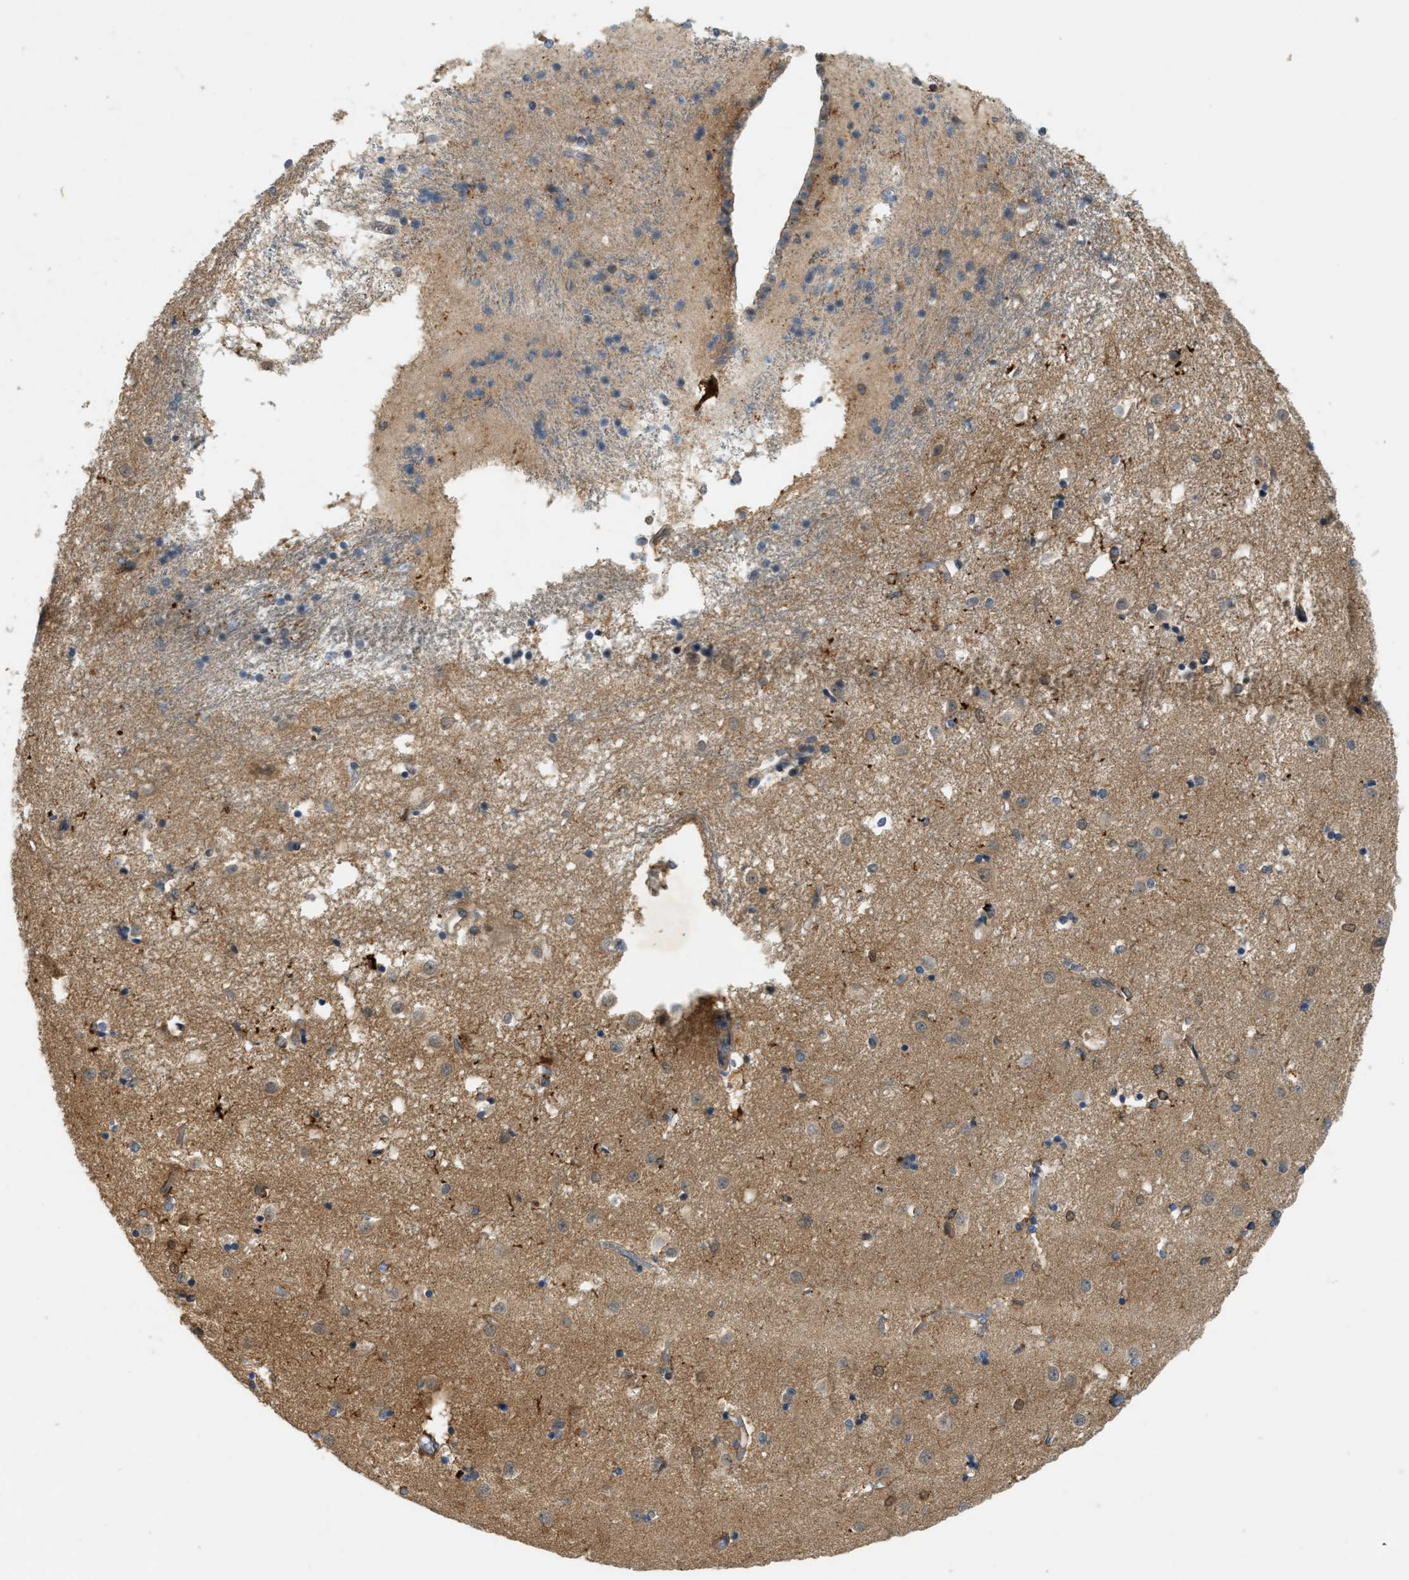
{"staining": {"intensity": "strong", "quantity": "25%-75%", "location": "cytoplasmic/membranous"}, "tissue": "caudate", "cell_type": "Glial cells", "image_type": "normal", "snomed": [{"axis": "morphology", "description": "Normal tissue, NOS"}, {"axis": "topography", "description": "Lateral ventricle wall"}], "caption": "Protein expression analysis of normal caudate demonstrates strong cytoplasmic/membranous staining in about 25%-75% of glial cells.", "gene": "PDCL3", "patient": {"sex": "male", "age": 45}}